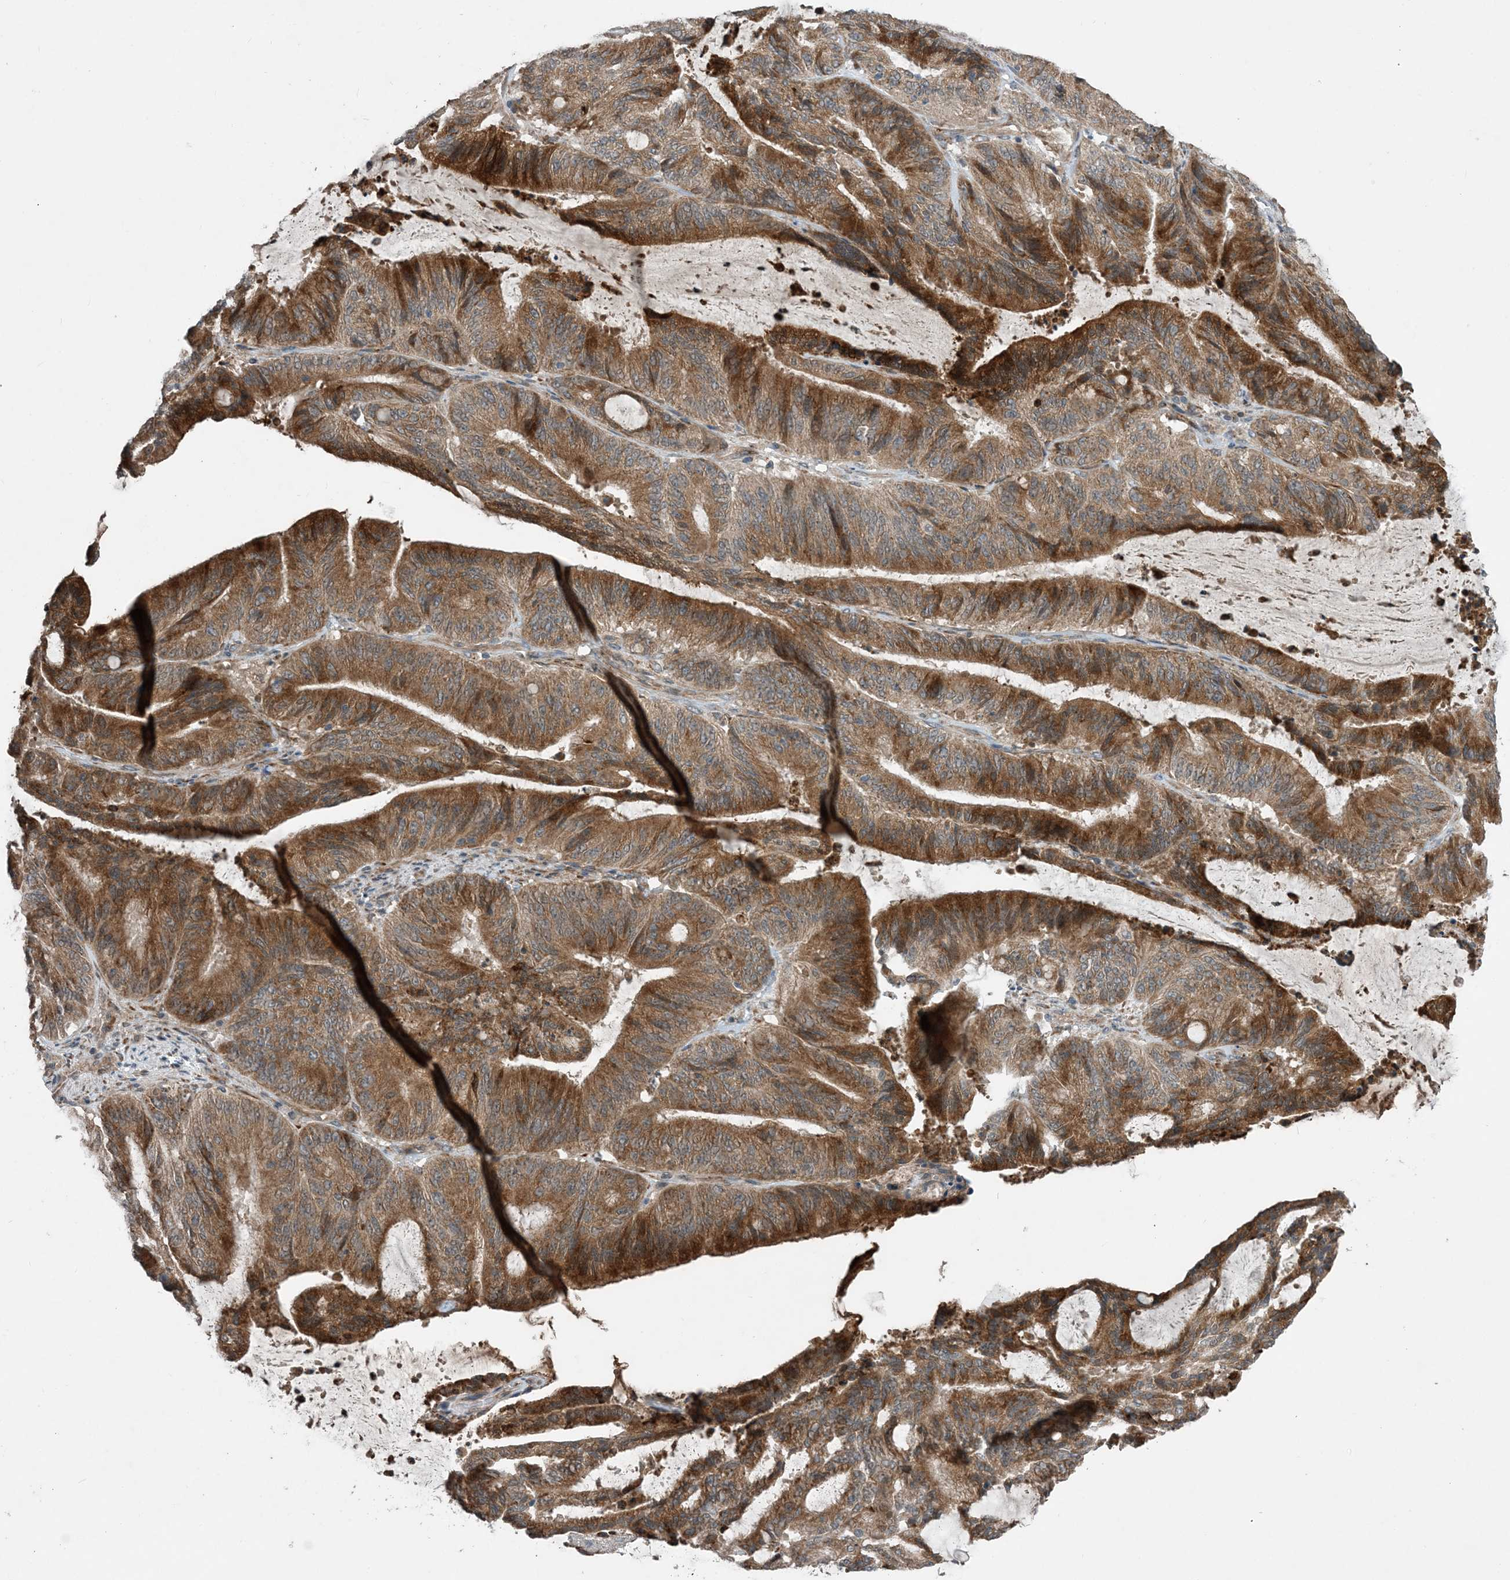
{"staining": {"intensity": "moderate", "quantity": ">75%", "location": "cytoplasmic/membranous"}, "tissue": "liver cancer", "cell_type": "Tumor cells", "image_type": "cancer", "snomed": [{"axis": "morphology", "description": "Normal tissue, NOS"}, {"axis": "morphology", "description": "Cholangiocarcinoma"}, {"axis": "topography", "description": "Liver"}, {"axis": "topography", "description": "Peripheral nerve tissue"}], "caption": "A photomicrograph showing moderate cytoplasmic/membranous staining in about >75% of tumor cells in liver cancer, as visualized by brown immunohistochemical staining.", "gene": "PHOSPHO2", "patient": {"sex": "female", "age": 73}}